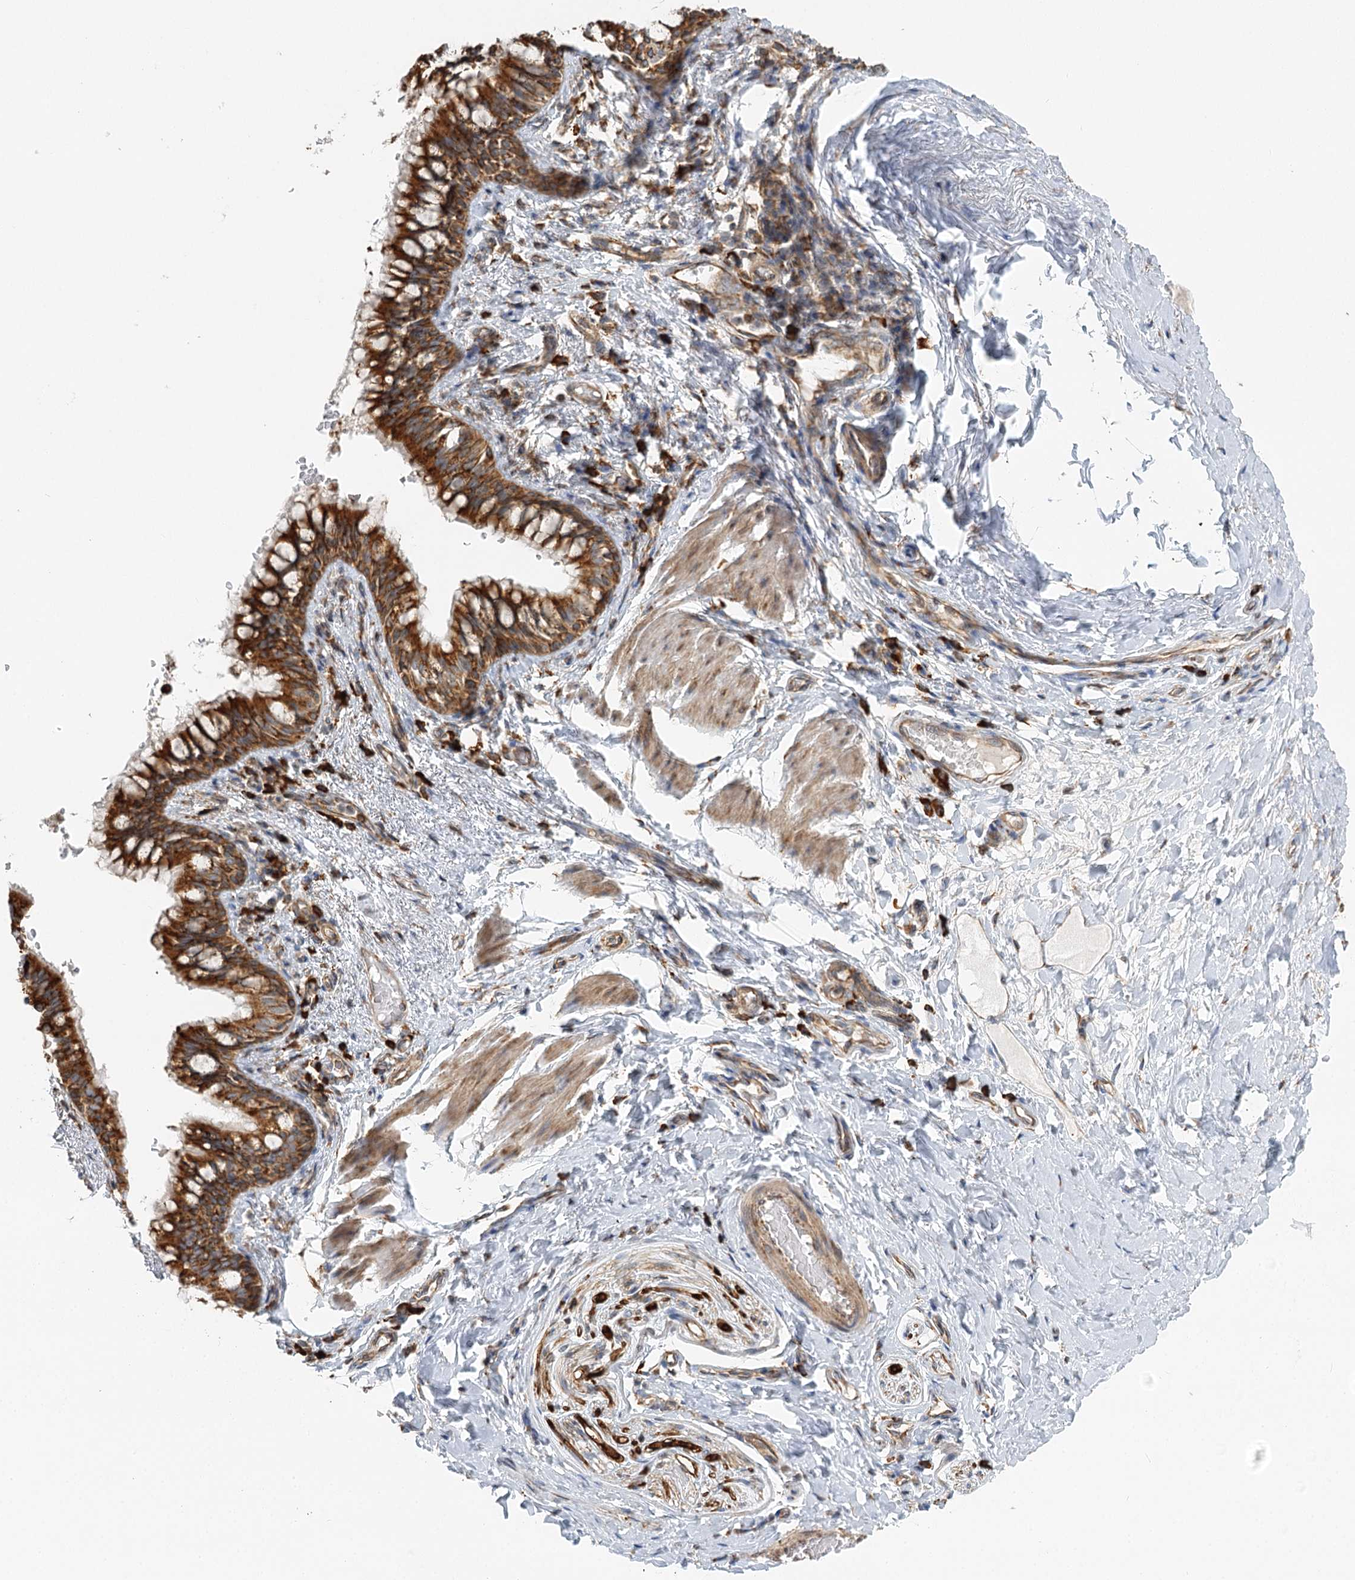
{"staining": {"intensity": "strong", "quantity": ">75%", "location": "cytoplasmic/membranous"}, "tissue": "bronchus", "cell_type": "Respiratory epithelial cells", "image_type": "normal", "snomed": [{"axis": "morphology", "description": "Normal tissue, NOS"}, {"axis": "topography", "description": "Cartilage tissue"}, {"axis": "topography", "description": "Bronchus"}], "caption": "IHC of benign human bronchus reveals high levels of strong cytoplasmic/membranous expression in approximately >75% of respiratory epithelial cells. (DAB (3,3'-diaminobenzidine) = brown stain, brightfield microscopy at high magnification).", "gene": "TAS1R1", "patient": {"sex": "female", "age": 36}}